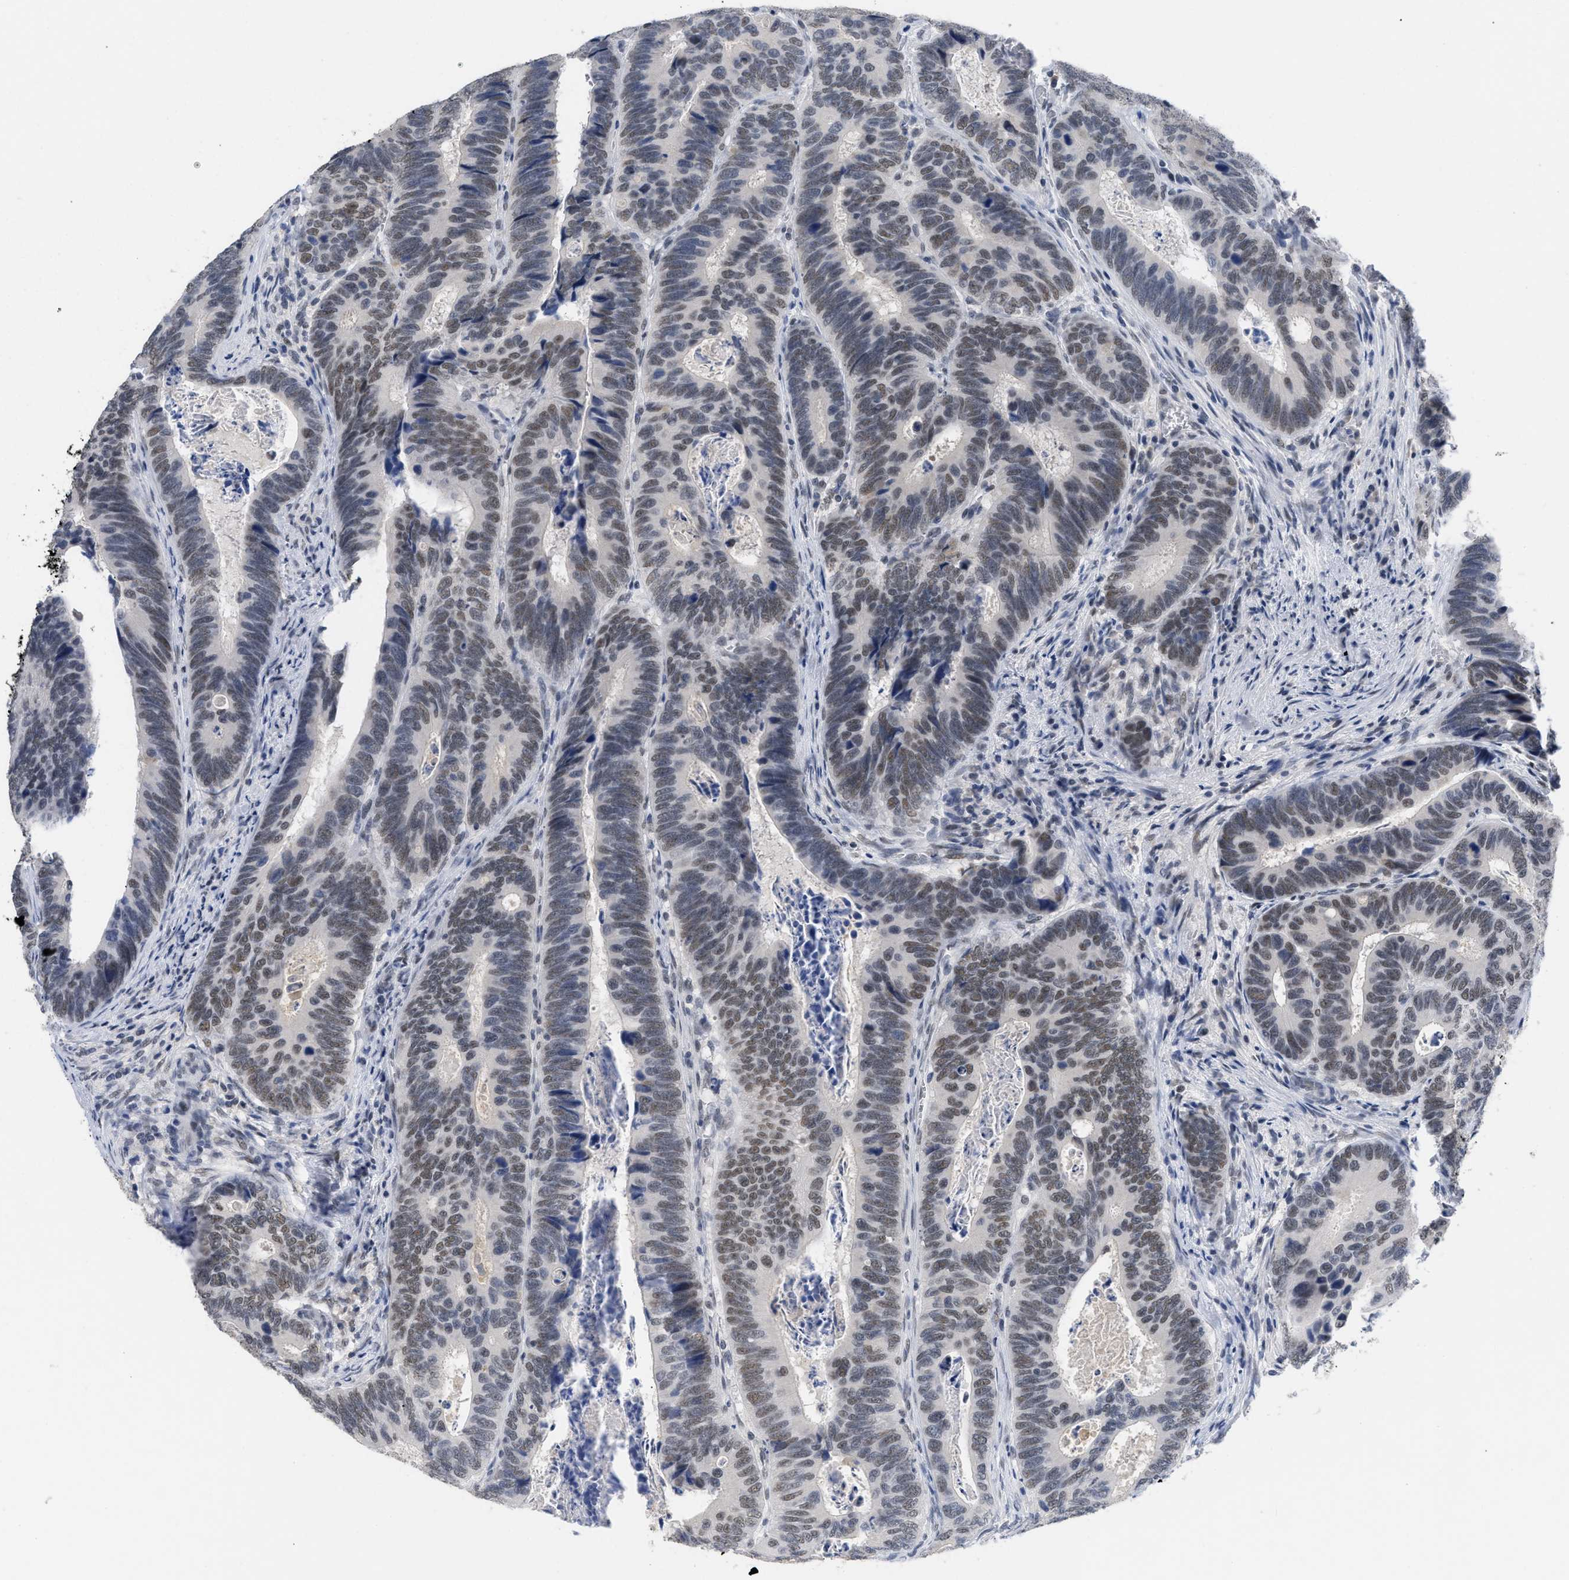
{"staining": {"intensity": "moderate", "quantity": ">75%", "location": "nuclear"}, "tissue": "colorectal cancer", "cell_type": "Tumor cells", "image_type": "cancer", "snomed": [{"axis": "morphology", "description": "Inflammation, NOS"}, {"axis": "morphology", "description": "Adenocarcinoma, NOS"}, {"axis": "topography", "description": "Colon"}], "caption": "IHC of adenocarcinoma (colorectal) reveals medium levels of moderate nuclear positivity in about >75% of tumor cells.", "gene": "GGNBP2", "patient": {"sex": "male", "age": 72}}